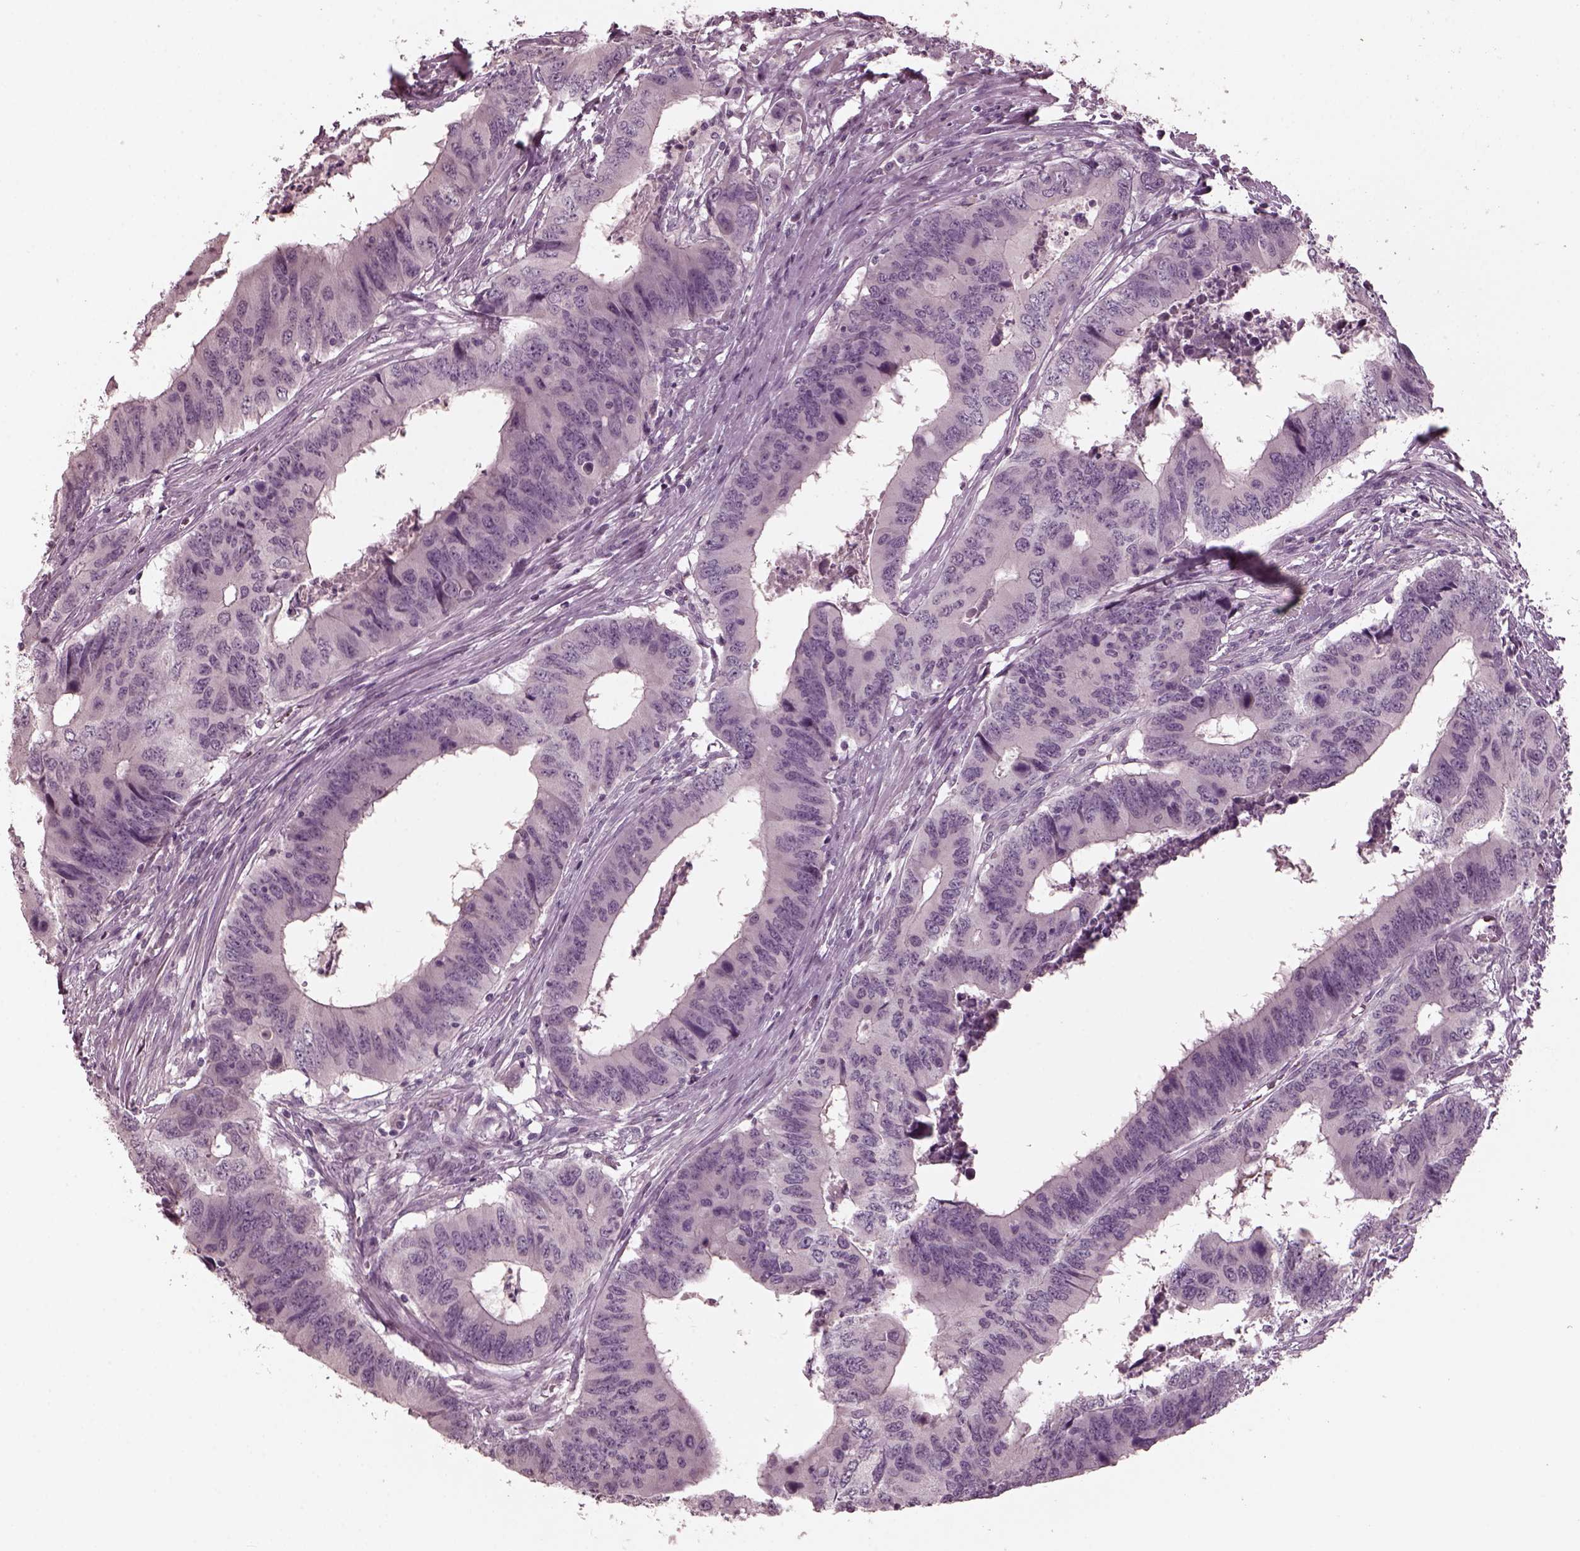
{"staining": {"intensity": "negative", "quantity": "none", "location": "none"}, "tissue": "colorectal cancer", "cell_type": "Tumor cells", "image_type": "cancer", "snomed": [{"axis": "morphology", "description": "Adenocarcinoma, NOS"}, {"axis": "topography", "description": "Colon"}], "caption": "Protein analysis of adenocarcinoma (colorectal) reveals no significant positivity in tumor cells.", "gene": "RCVRN", "patient": {"sex": "male", "age": 53}}